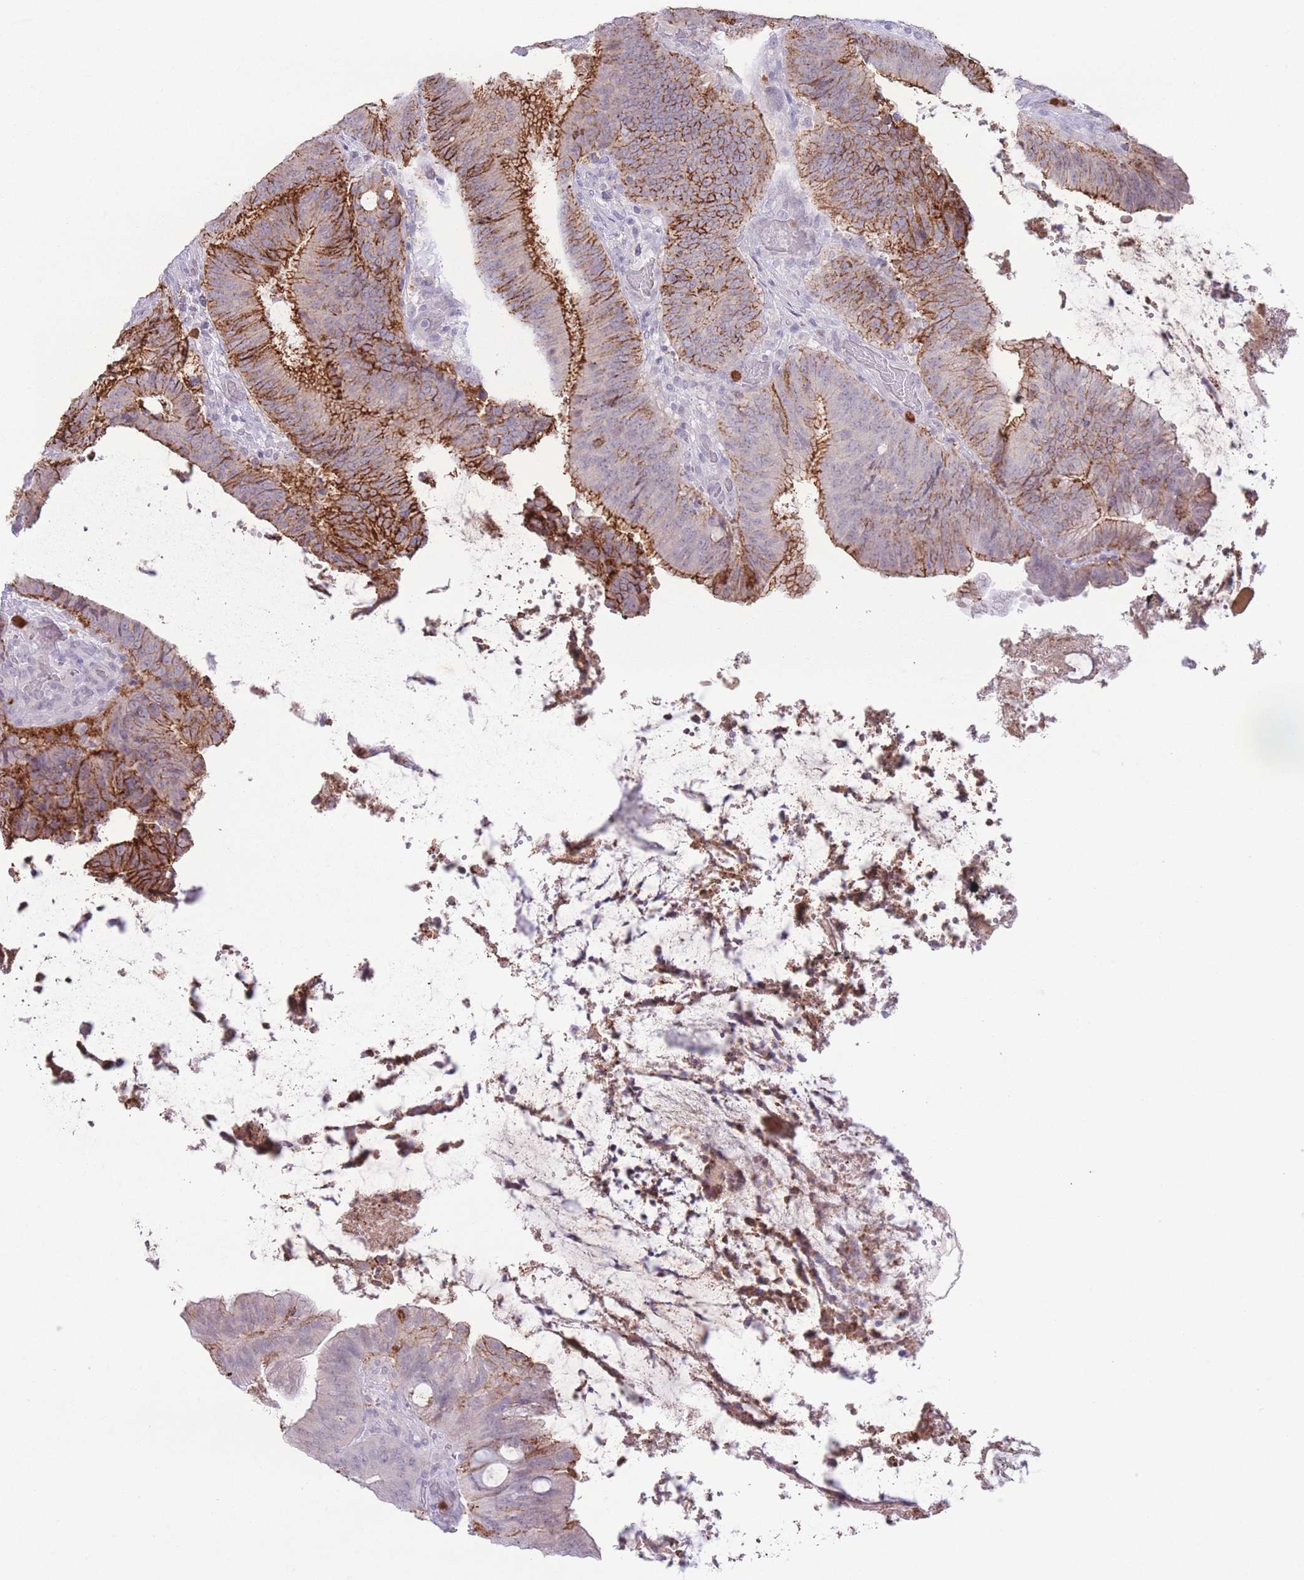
{"staining": {"intensity": "moderate", "quantity": ">75%", "location": "cytoplasmic/membranous"}, "tissue": "colorectal cancer", "cell_type": "Tumor cells", "image_type": "cancer", "snomed": [{"axis": "morphology", "description": "Adenocarcinoma, NOS"}, {"axis": "topography", "description": "Colon"}], "caption": "DAB (3,3'-diaminobenzidine) immunohistochemical staining of colorectal cancer (adenocarcinoma) exhibits moderate cytoplasmic/membranous protein positivity in approximately >75% of tumor cells. (DAB (3,3'-diaminobenzidine) = brown stain, brightfield microscopy at high magnification).", "gene": "LCLAT1", "patient": {"sex": "female", "age": 43}}